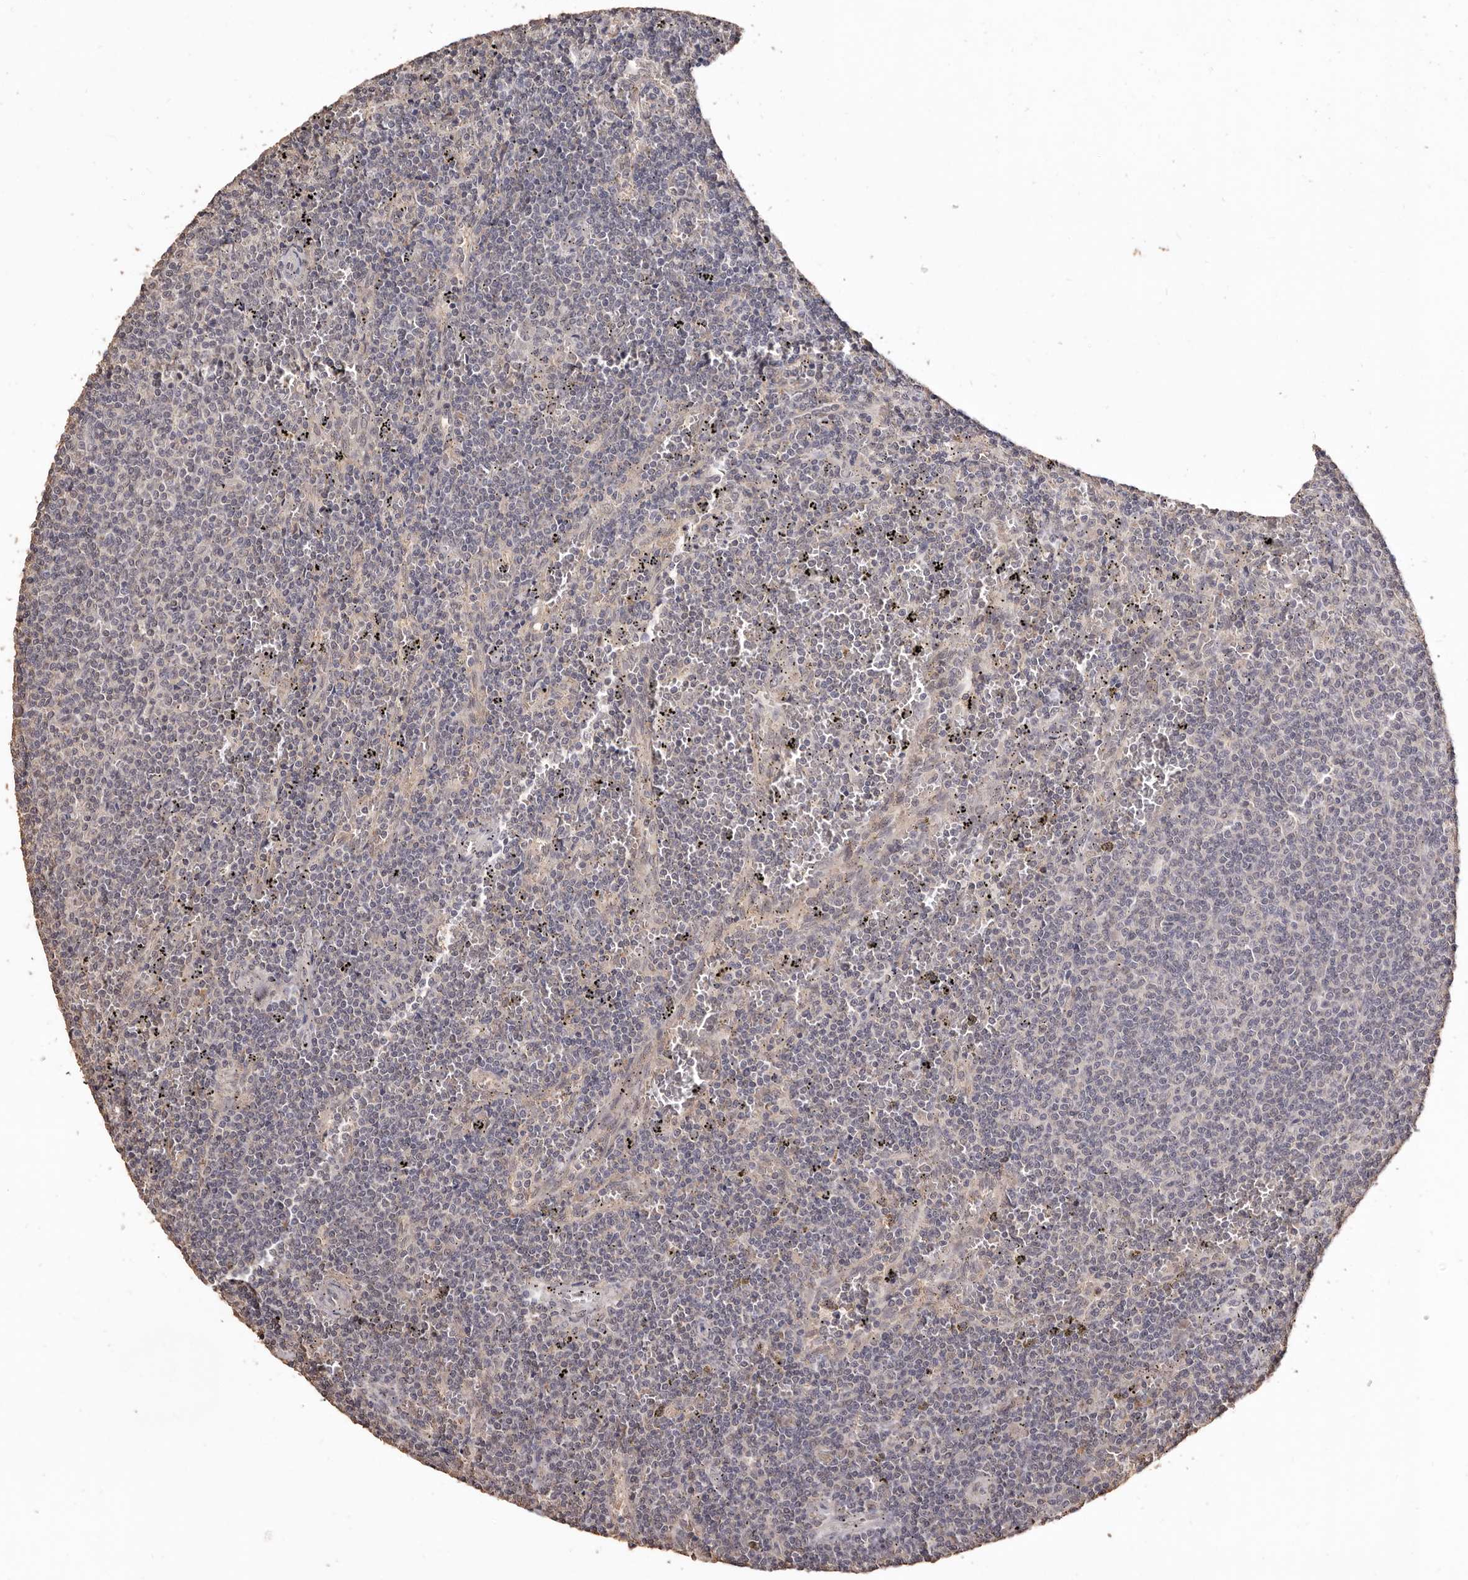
{"staining": {"intensity": "negative", "quantity": "none", "location": "none"}, "tissue": "lymphoma", "cell_type": "Tumor cells", "image_type": "cancer", "snomed": [{"axis": "morphology", "description": "Malignant lymphoma, non-Hodgkin's type, Low grade"}, {"axis": "topography", "description": "Spleen"}], "caption": "This is an immunohistochemistry image of malignant lymphoma, non-Hodgkin's type (low-grade). There is no staining in tumor cells.", "gene": "INAVA", "patient": {"sex": "female", "age": 50}}